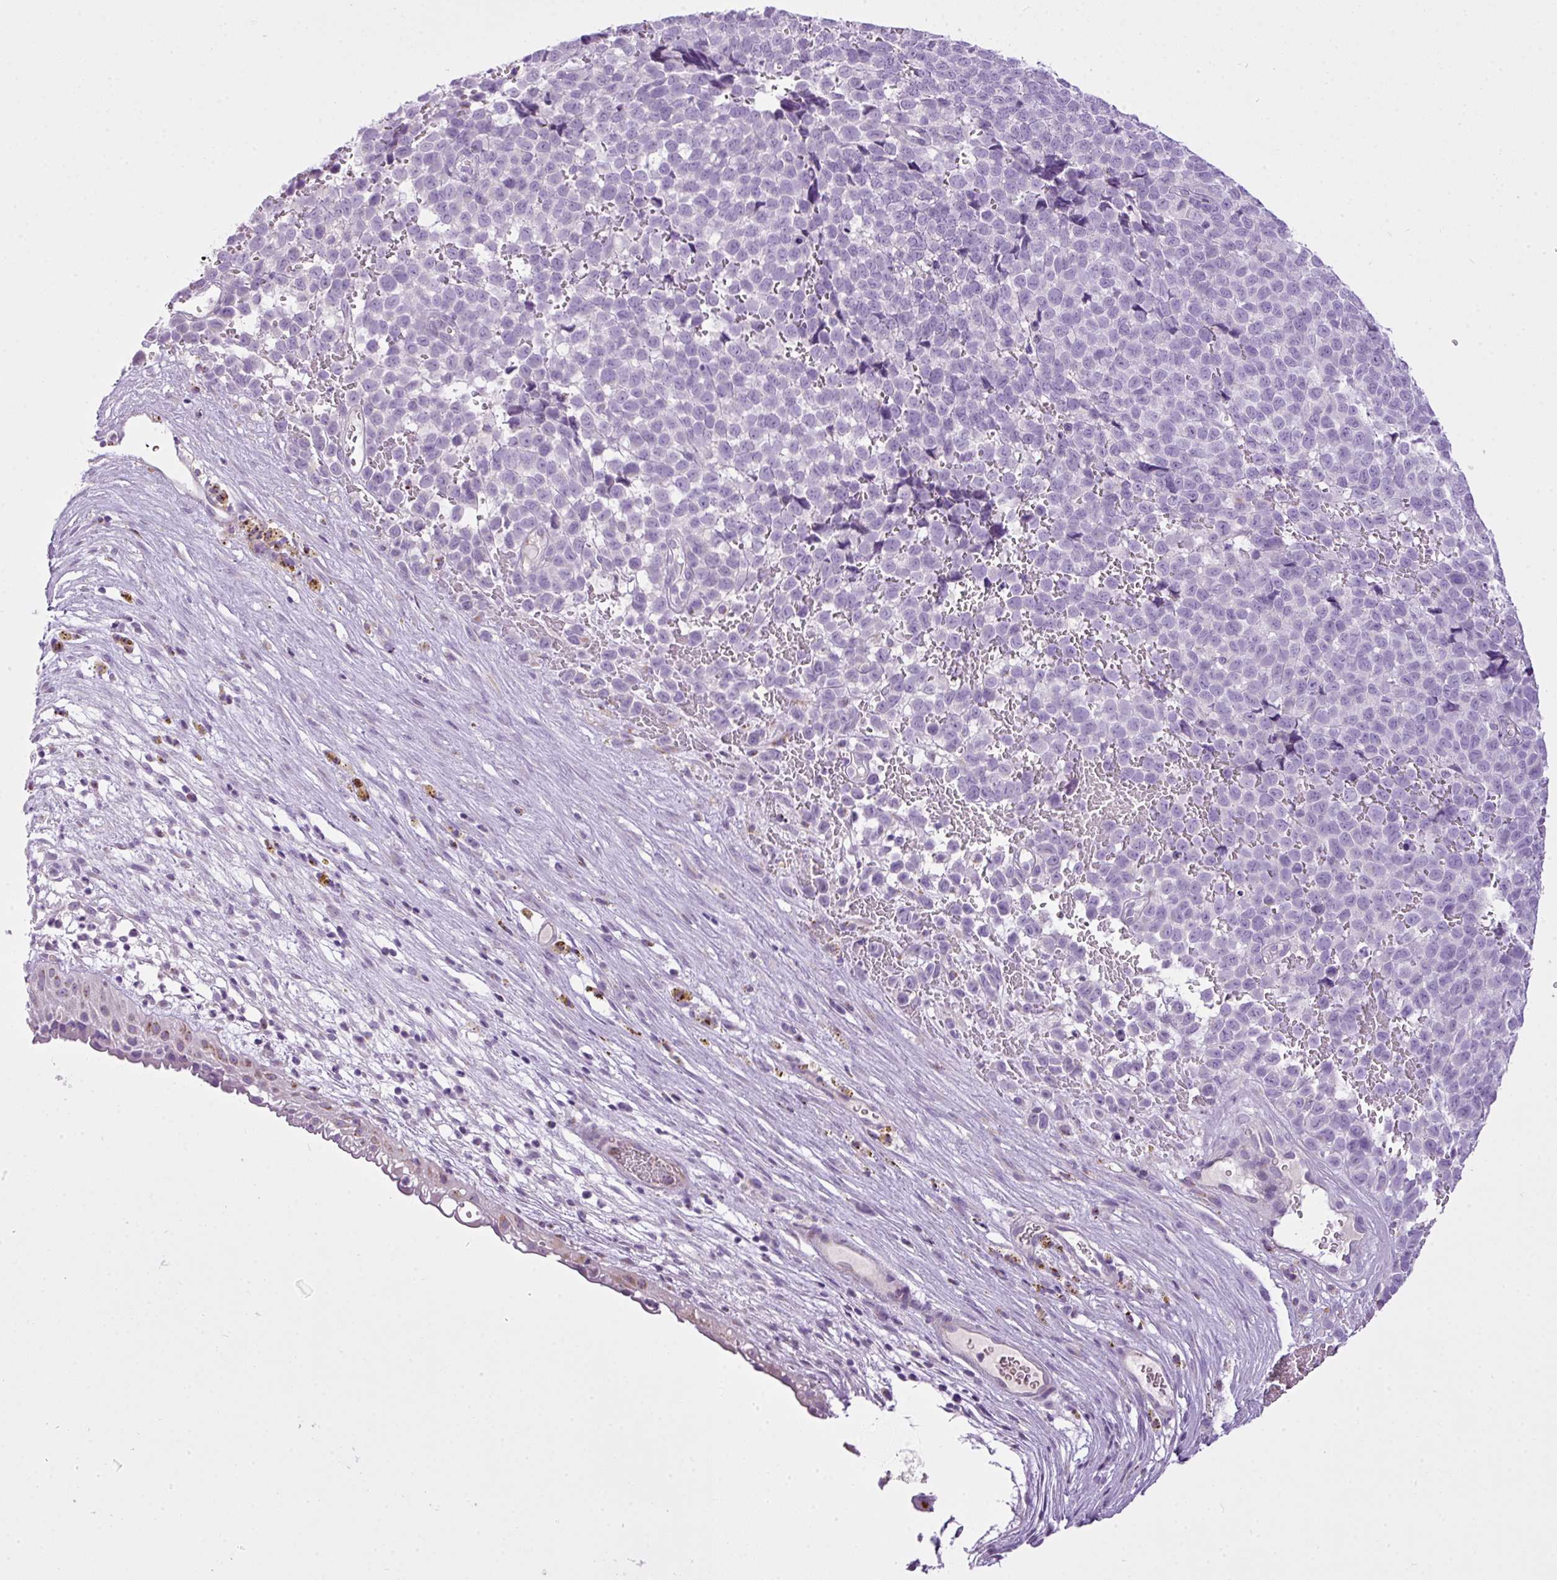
{"staining": {"intensity": "negative", "quantity": "none", "location": "none"}, "tissue": "melanoma", "cell_type": "Tumor cells", "image_type": "cancer", "snomed": [{"axis": "morphology", "description": "Malignant melanoma, NOS"}, {"axis": "topography", "description": "Nose, NOS"}], "caption": "The histopathology image shows no significant positivity in tumor cells of malignant melanoma.", "gene": "FAM43A", "patient": {"sex": "female", "age": 48}}